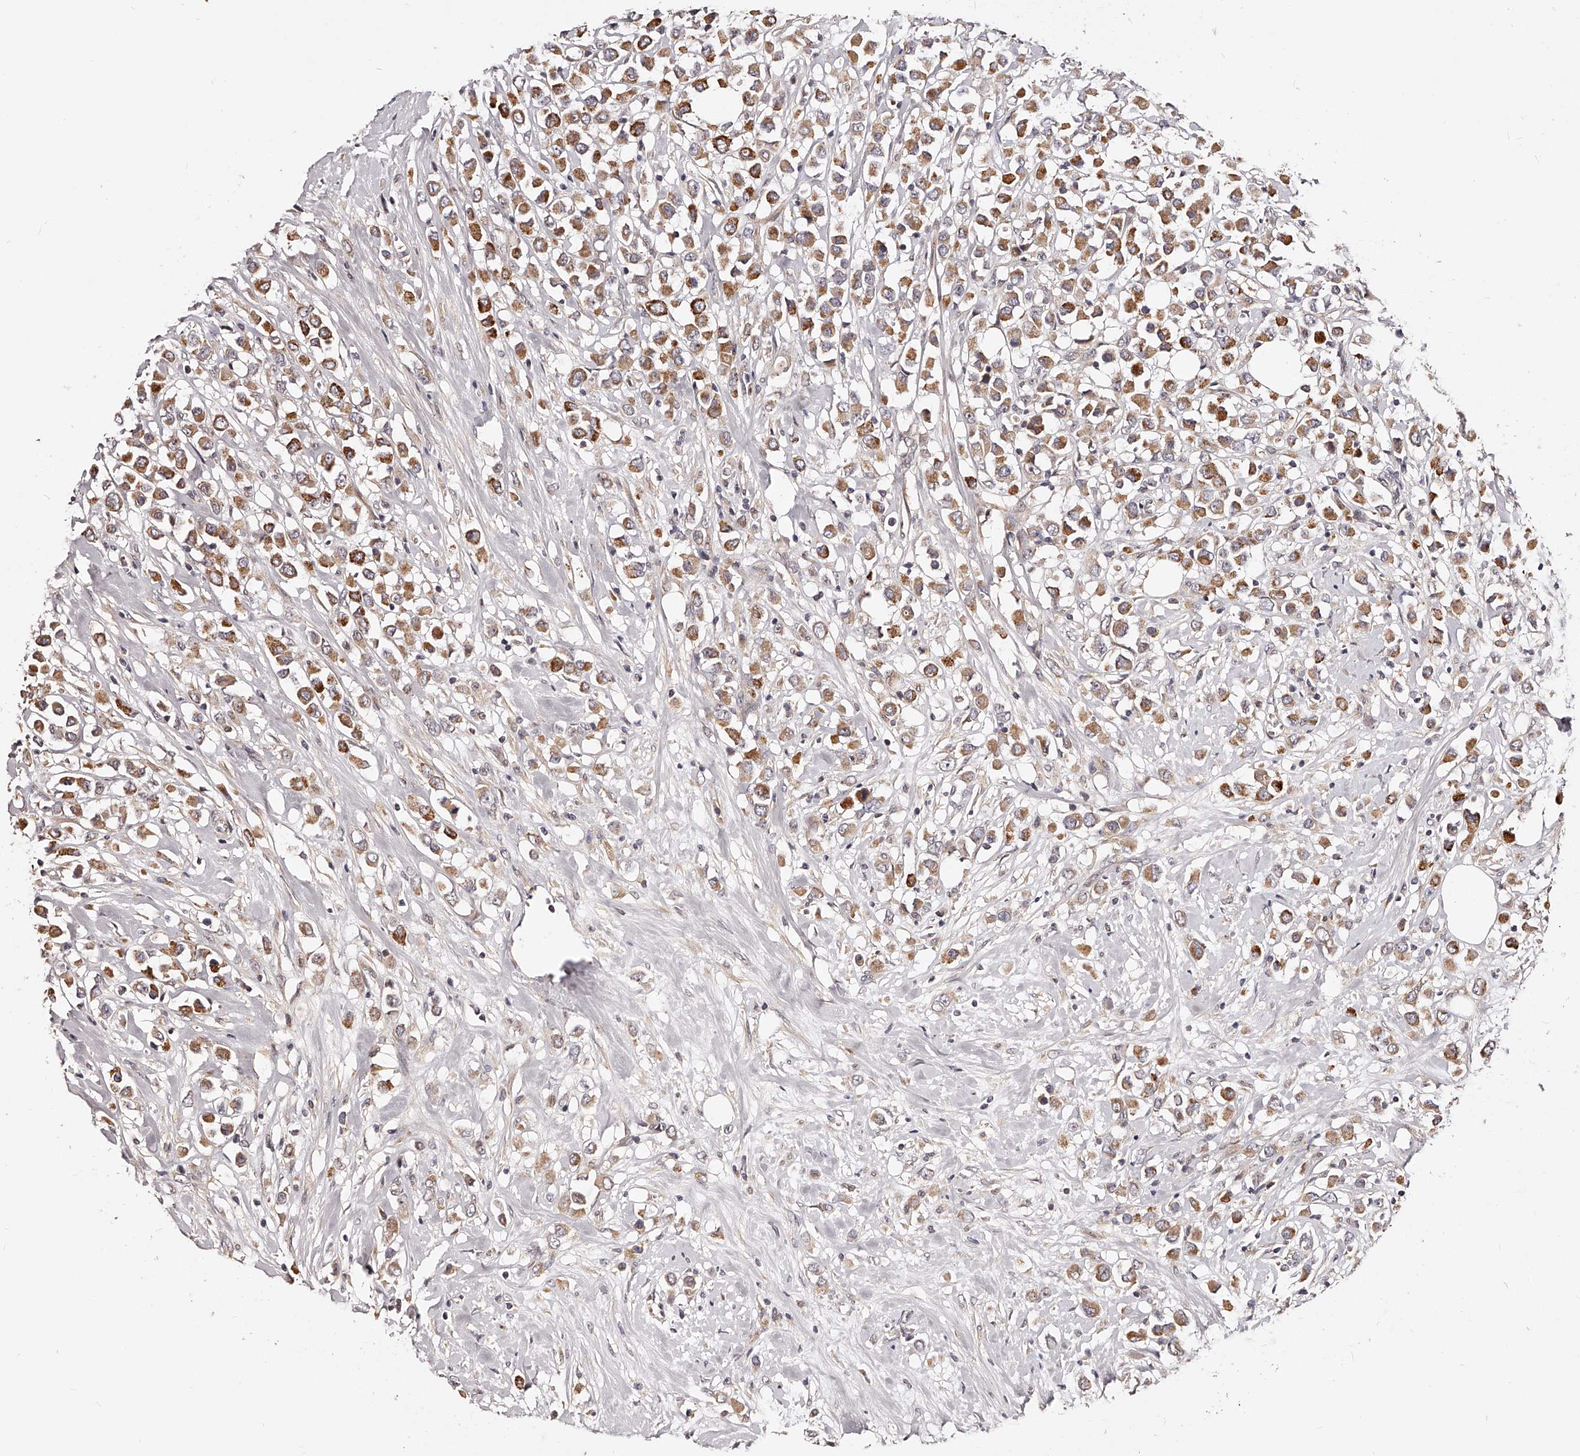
{"staining": {"intensity": "moderate", "quantity": ">75%", "location": "cytoplasmic/membranous"}, "tissue": "breast cancer", "cell_type": "Tumor cells", "image_type": "cancer", "snomed": [{"axis": "morphology", "description": "Duct carcinoma"}, {"axis": "topography", "description": "Breast"}], "caption": "Human breast cancer (intraductal carcinoma) stained with a brown dye exhibits moderate cytoplasmic/membranous positive staining in approximately >75% of tumor cells.", "gene": "ZNF502", "patient": {"sex": "female", "age": 61}}